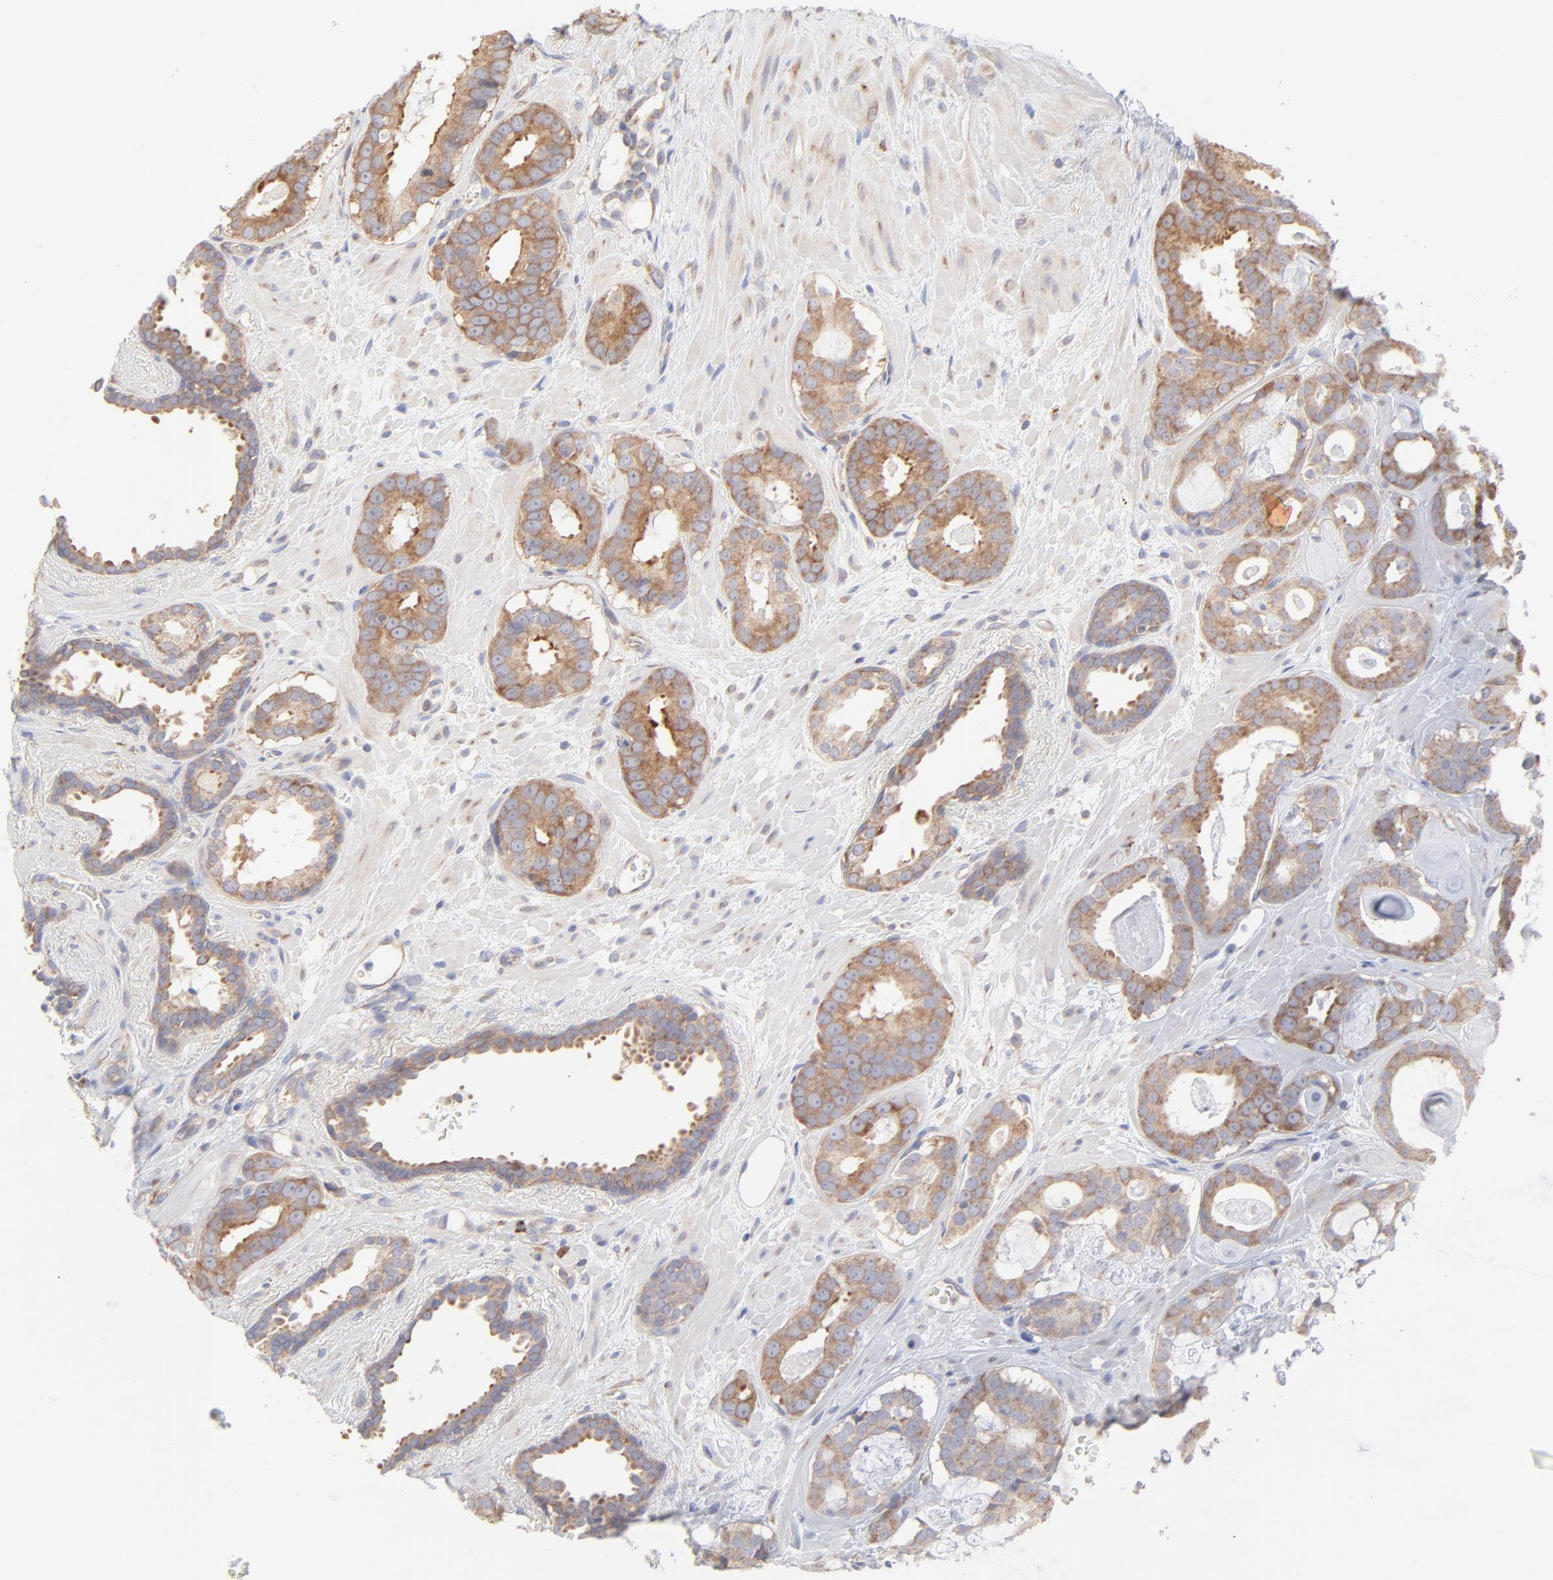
{"staining": {"intensity": "moderate", "quantity": ">75%", "location": "cytoplasmic/membranous"}, "tissue": "prostate cancer", "cell_type": "Tumor cells", "image_type": "cancer", "snomed": [{"axis": "morphology", "description": "Adenocarcinoma, Low grade"}, {"axis": "topography", "description": "Prostate"}], "caption": "IHC of human adenocarcinoma (low-grade) (prostate) reveals medium levels of moderate cytoplasmic/membranous staining in approximately >75% of tumor cells.", "gene": "RPS21", "patient": {"sex": "male", "age": 57}}